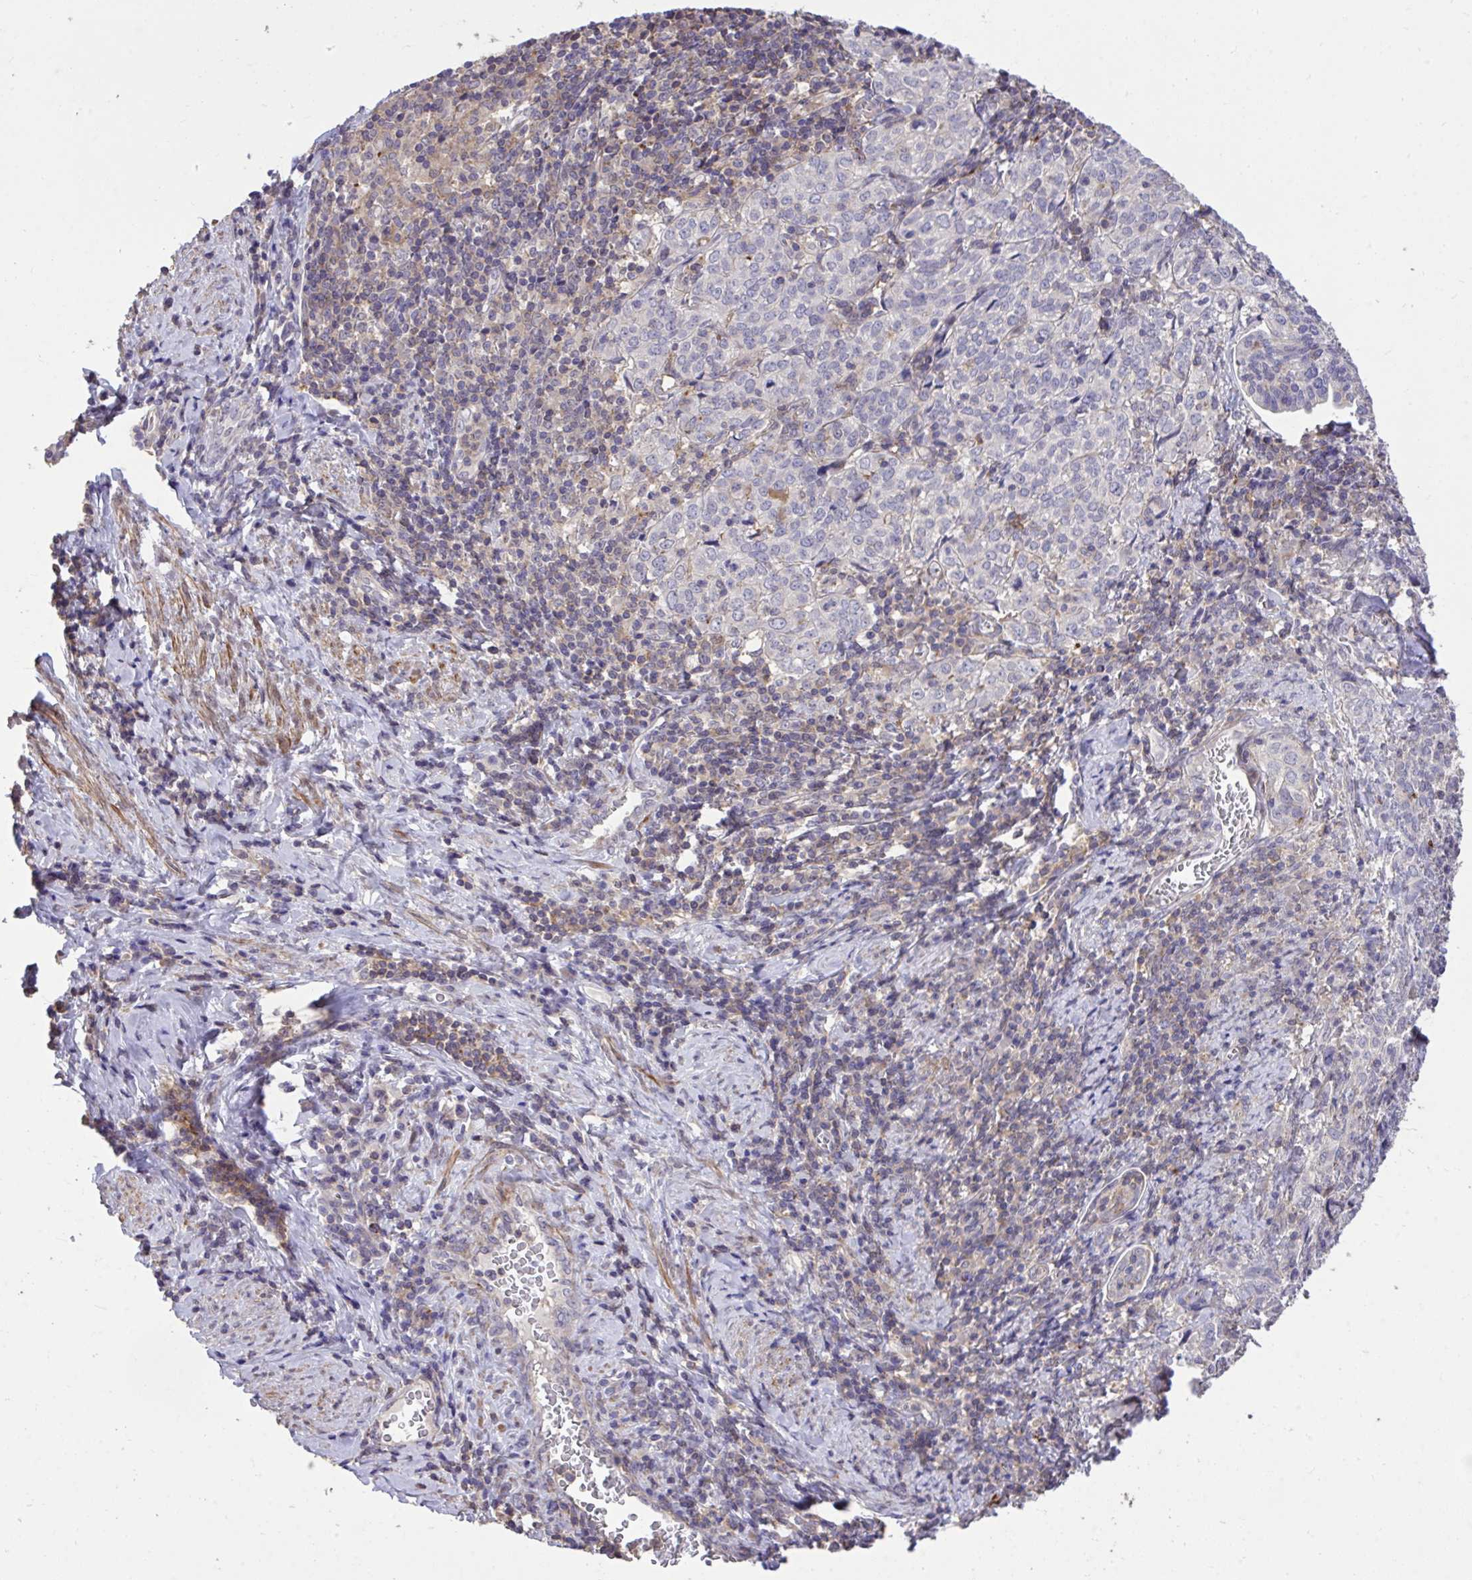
{"staining": {"intensity": "negative", "quantity": "none", "location": "none"}, "tissue": "cervical cancer", "cell_type": "Tumor cells", "image_type": "cancer", "snomed": [{"axis": "morphology", "description": "Normal tissue, NOS"}, {"axis": "morphology", "description": "Squamous cell carcinoma, NOS"}, {"axis": "topography", "description": "Vagina"}, {"axis": "topography", "description": "Cervix"}], "caption": "Immunohistochemistry (IHC) of human cervical cancer demonstrates no positivity in tumor cells.", "gene": "IGFL2", "patient": {"sex": "female", "age": 45}}